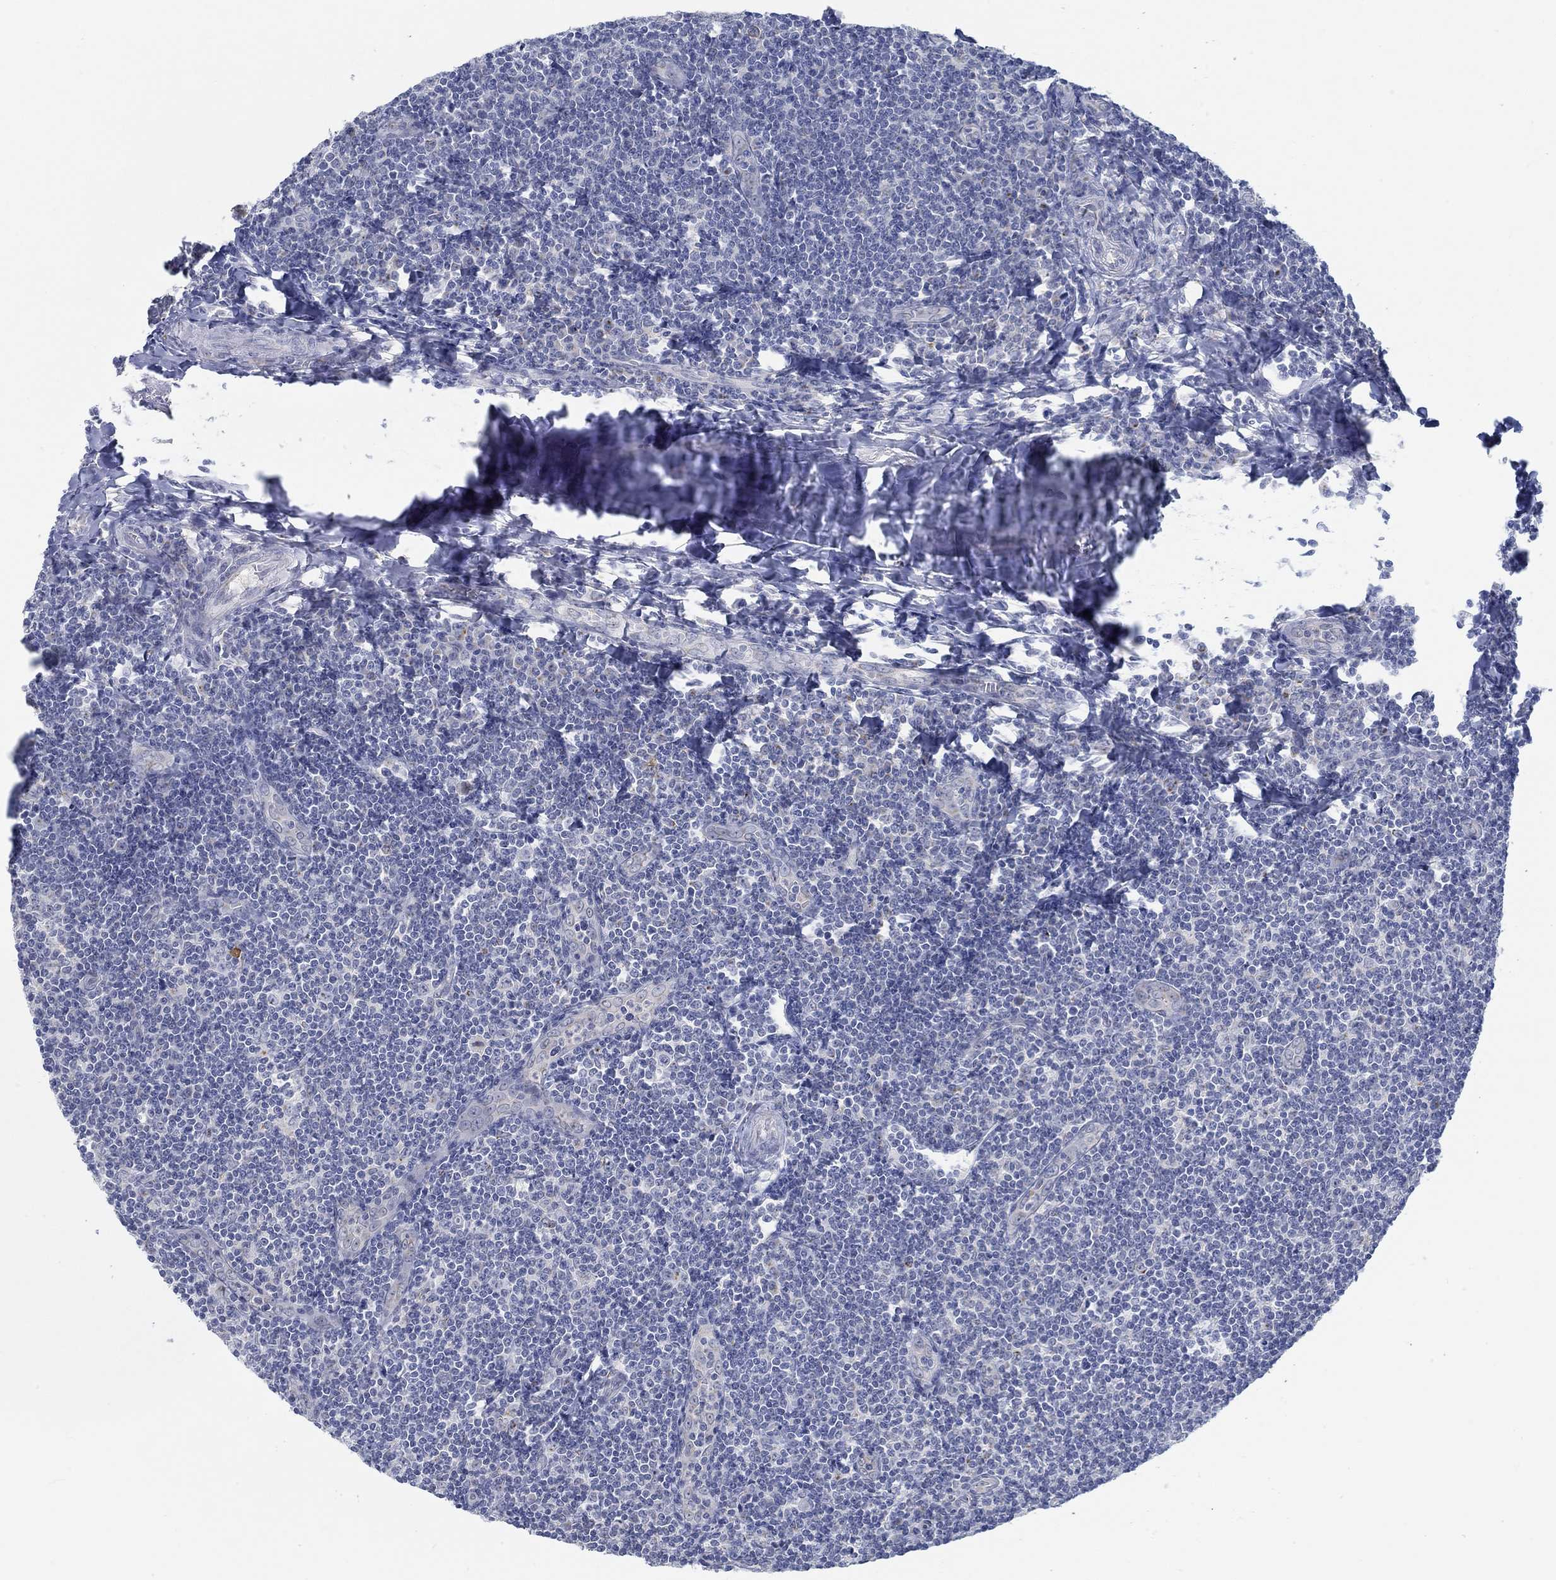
{"staining": {"intensity": "moderate", "quantity": "<25%", "location": "cytoplasmic/membranous"}, "tissue": "tonsil", "cell_type": "Germinal center cells", "image_type": "normal", "snomed": [{"axis": "morphology", "description": "Normal tissue, NOS"}, {"axis": "morphology", "description": "Inflammation, NOS"}, {"axis": "topography", "description": "Tonsil"}], "caption": "A photomicrograph of tonsil stained for a protein demonstrates moderate cytoplasmic/membranous brown staining in germinal center cells. (brown staining indicates protein expression, while blue staining denotes nuclei).", "gene": "TEKT4", "patient": {"sex": "female", "age": 31}}